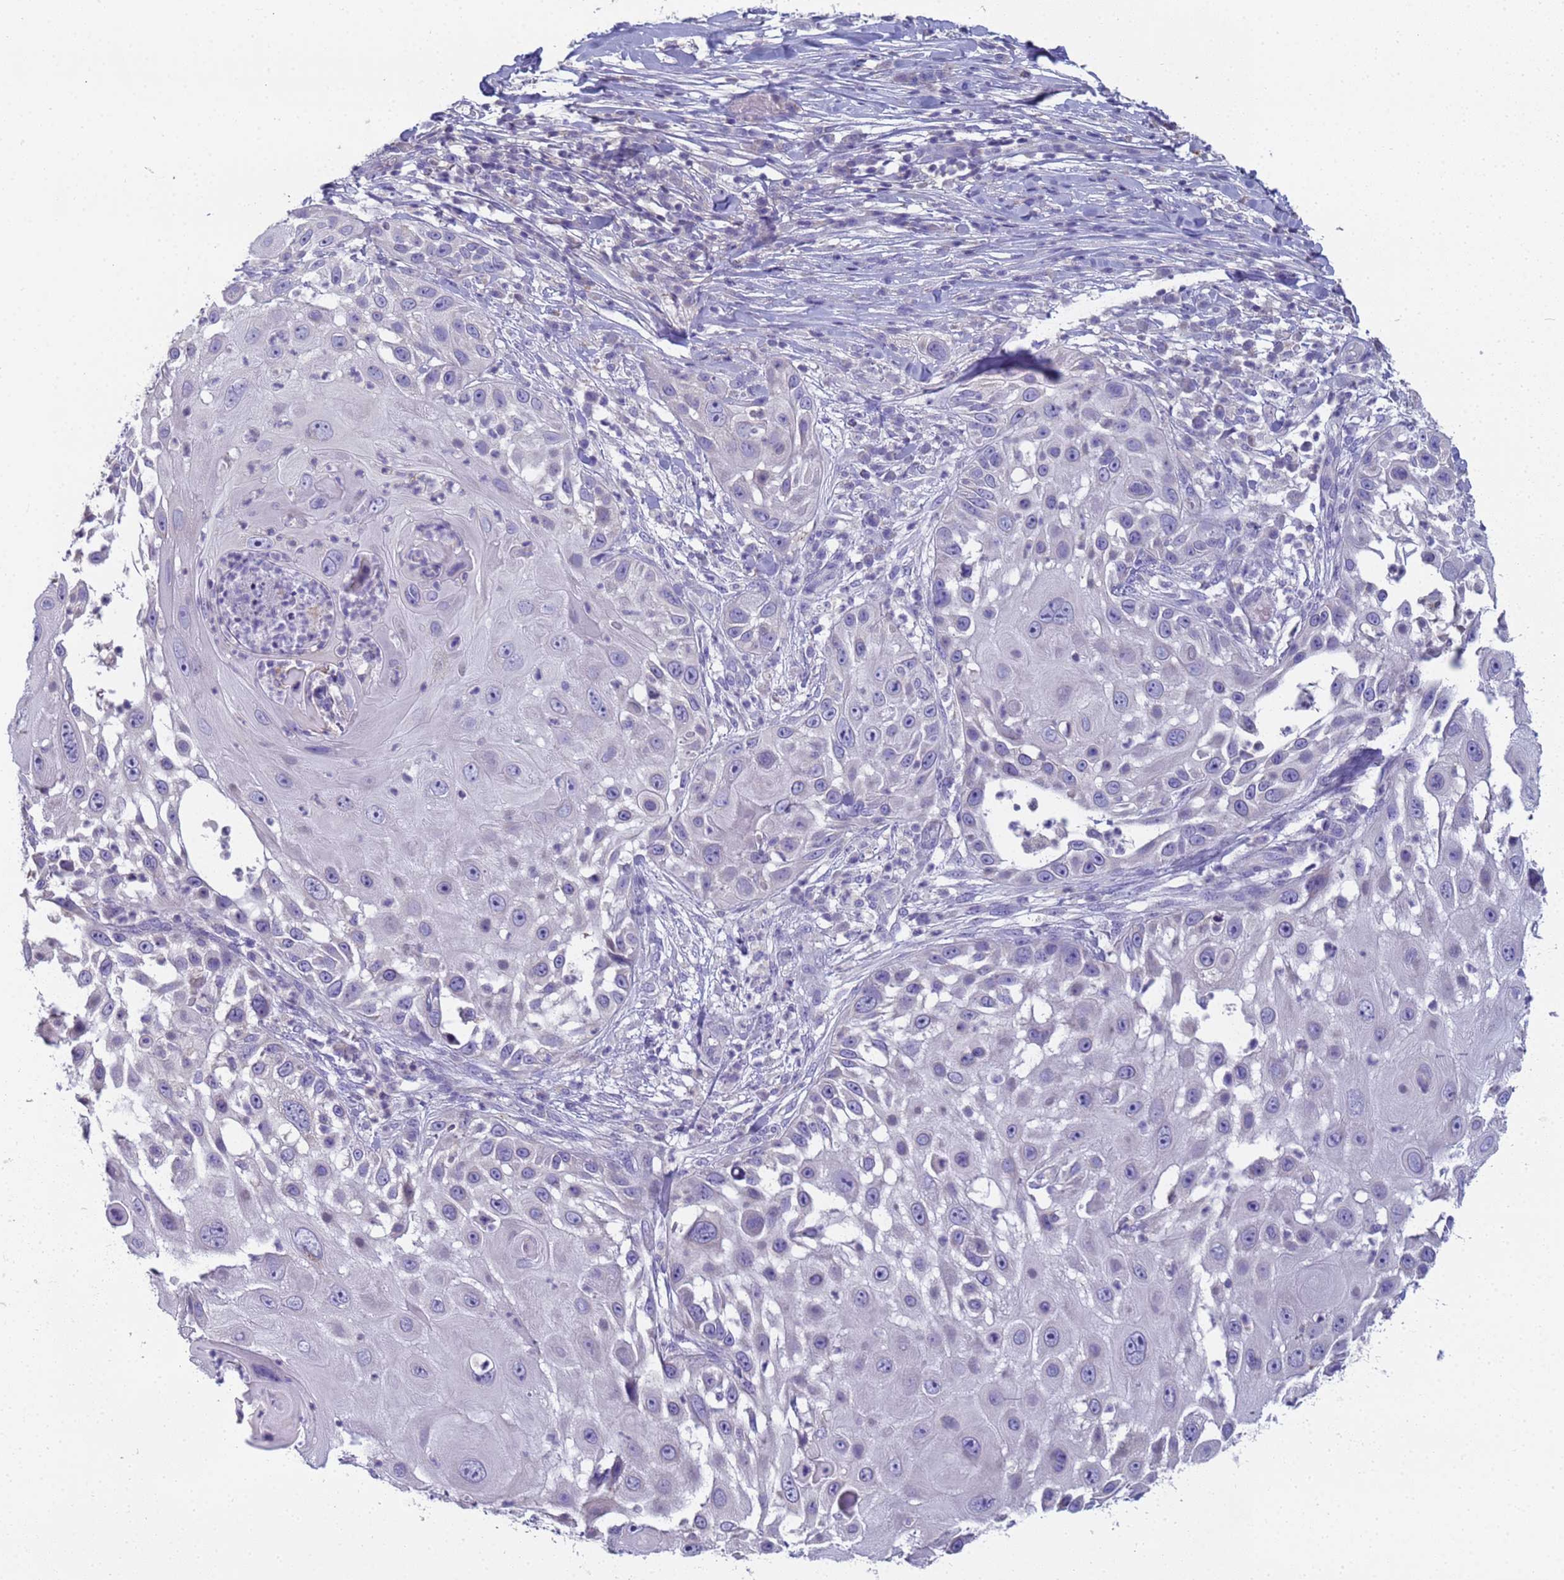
{"staining": {"intensity": "negative", "quantity": "none", "location": "none"}, "tissue": "skin cancer", "cell_type": "Tumor cells", "image_type": "cancer", "snomed": [{"axis": "morphology", "description": "Squamous cell carcinoma, NOS"}, {"axis": "topography", "description": "Skin"}], "caption": "High magnification brightfield microscopy of squamous cell carcinoma (skin) stained with DAB (3,3'-diaminobenzidine) (brown) and counterstained with hematoxylin (blue): tumor cells show no significant positivity. Nuclei are stained in blue.", "gene": "CR1", "patient": {"sex": "female", "age": 44}}